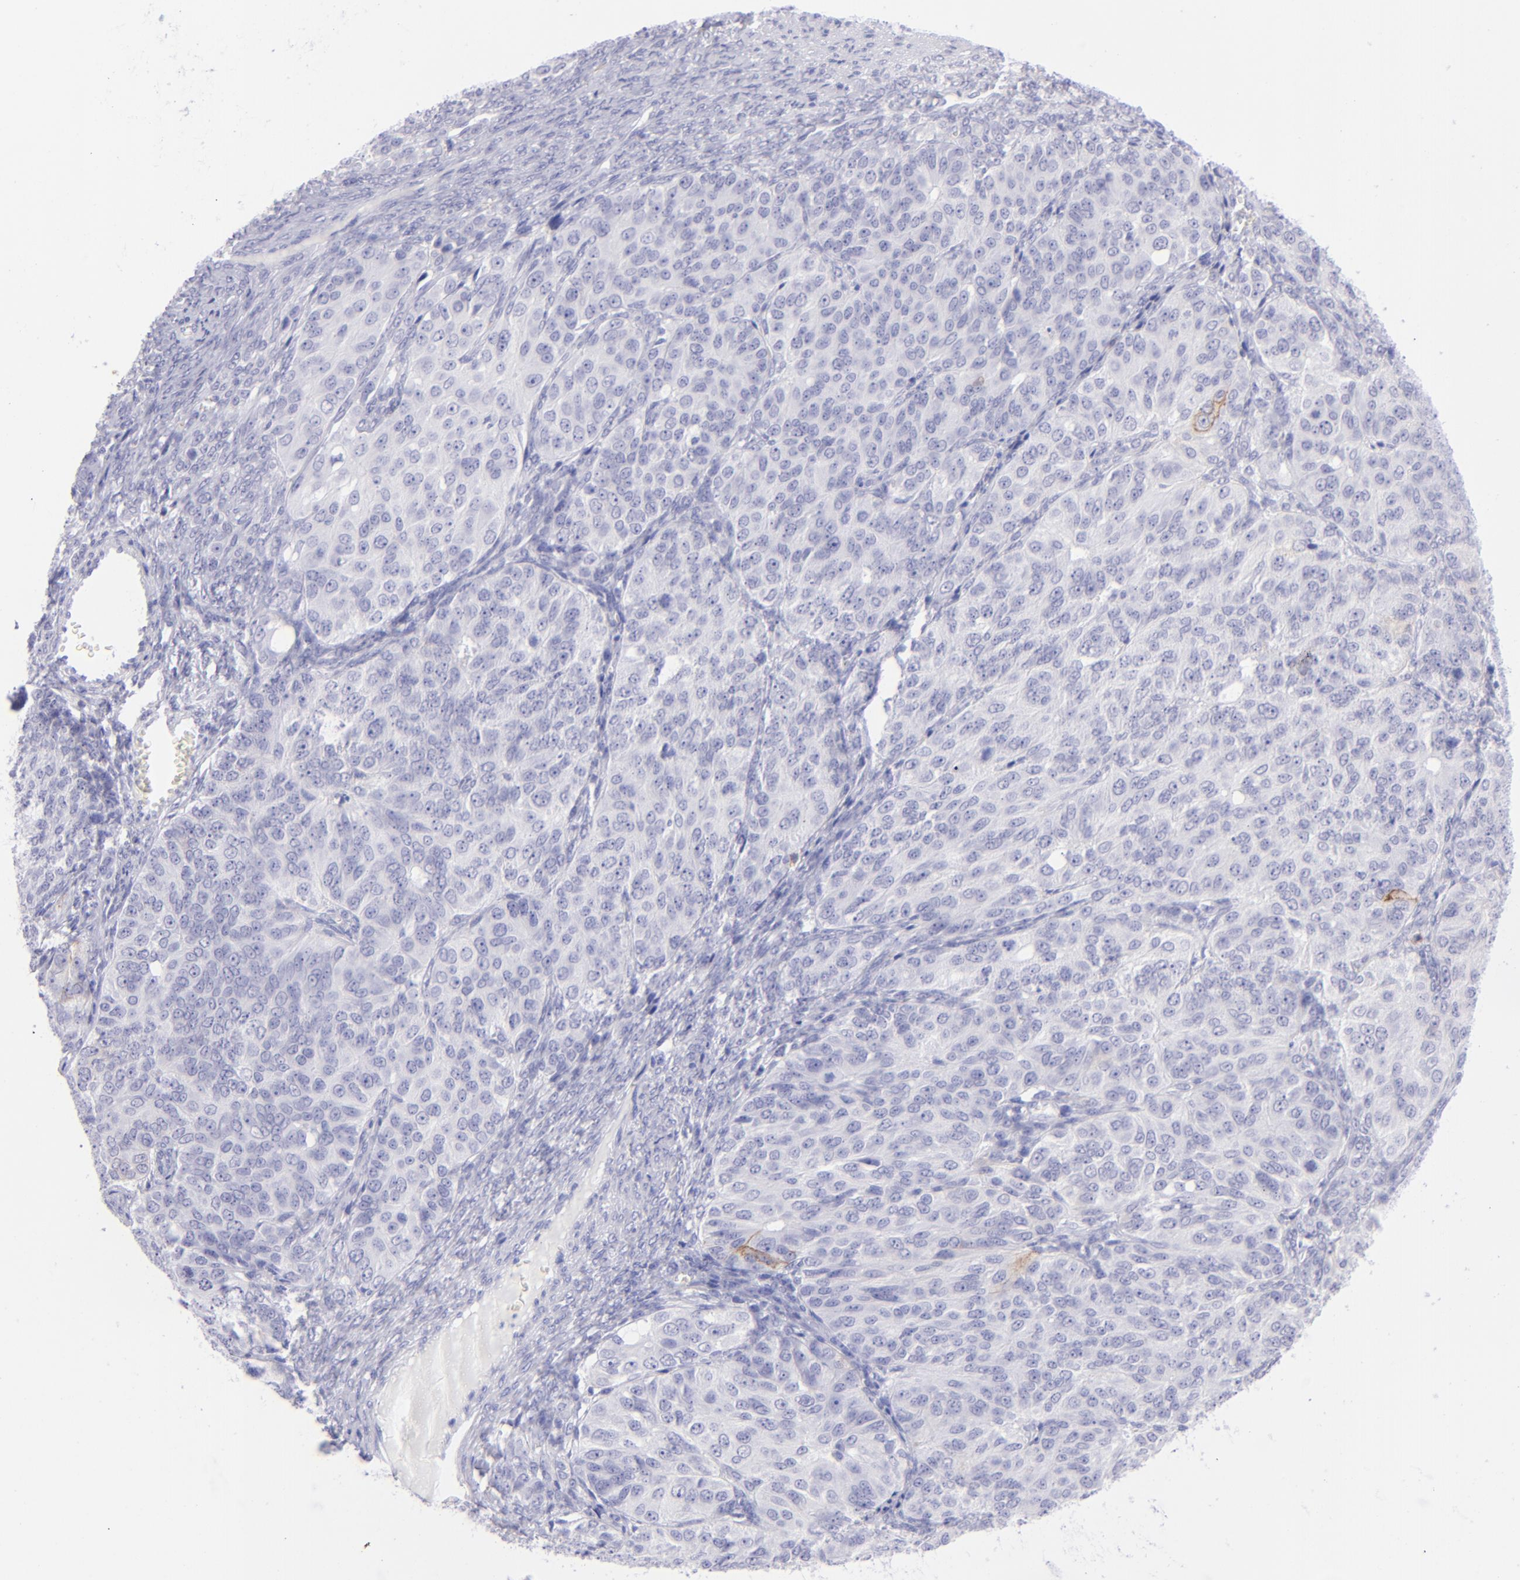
{"staining": {"intensity": "negative", "quantity": "none", "location": "none"}, "tissue": "ovarian cancer", "cell_type": "Tumor cells", "image_type": "cancer", "snomed": [{"axis": "morphology", "description": "Carcinoma, endometroid"}, {"axis": "topography", "description": "Ovary"}], "caption": "This is an immunohistochemistry (IHC) image of endometroid carcinoma (ovarian). There is no positivity in tumor cells.", "gene": "CD69", "patient": {"sex": "female", "age": 51}}